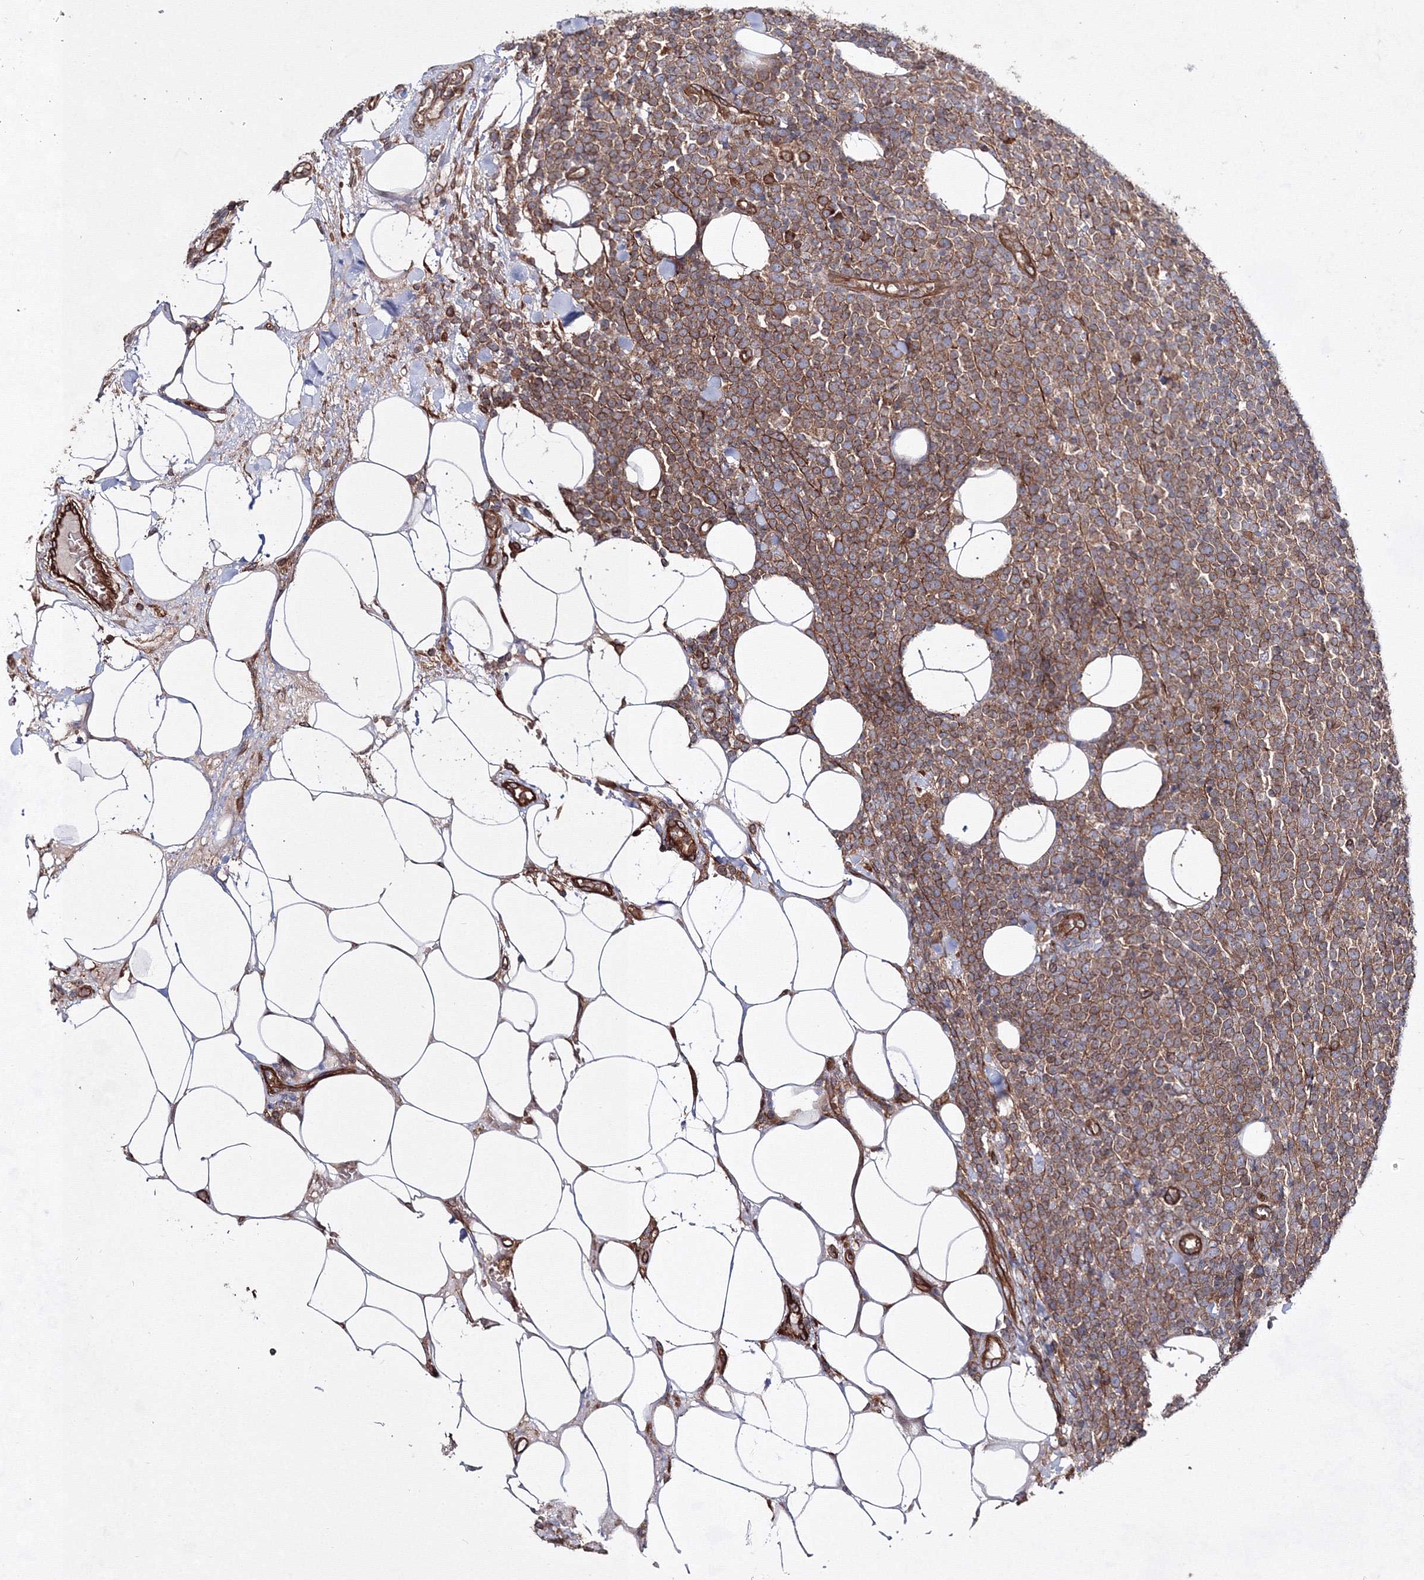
{"staining": {"intensity": "moderate", "quantity": ">75%", "location": "cytoplasmic/membranous"}, "tissue": "lymphoma", "cell_type": "Tumor cells", "image_type": "cancer", "snomed": [{"axis": "morphology", "description": "Malignant lymphoma, non-Hodgkin's type, High grade"}, {"axis": "topography", "description": "Lymph node"}], "caption": "Immunohistochemical staining of human malignant lymphoma, non-Hodgkin's type (high-grade) exhibits medium levels of moderate cytoplasmic/membranous protein staining in approximately >75% of tumor cells.", "gene": "EXOC6", "patient": {"sex": "male", "age": 61}}